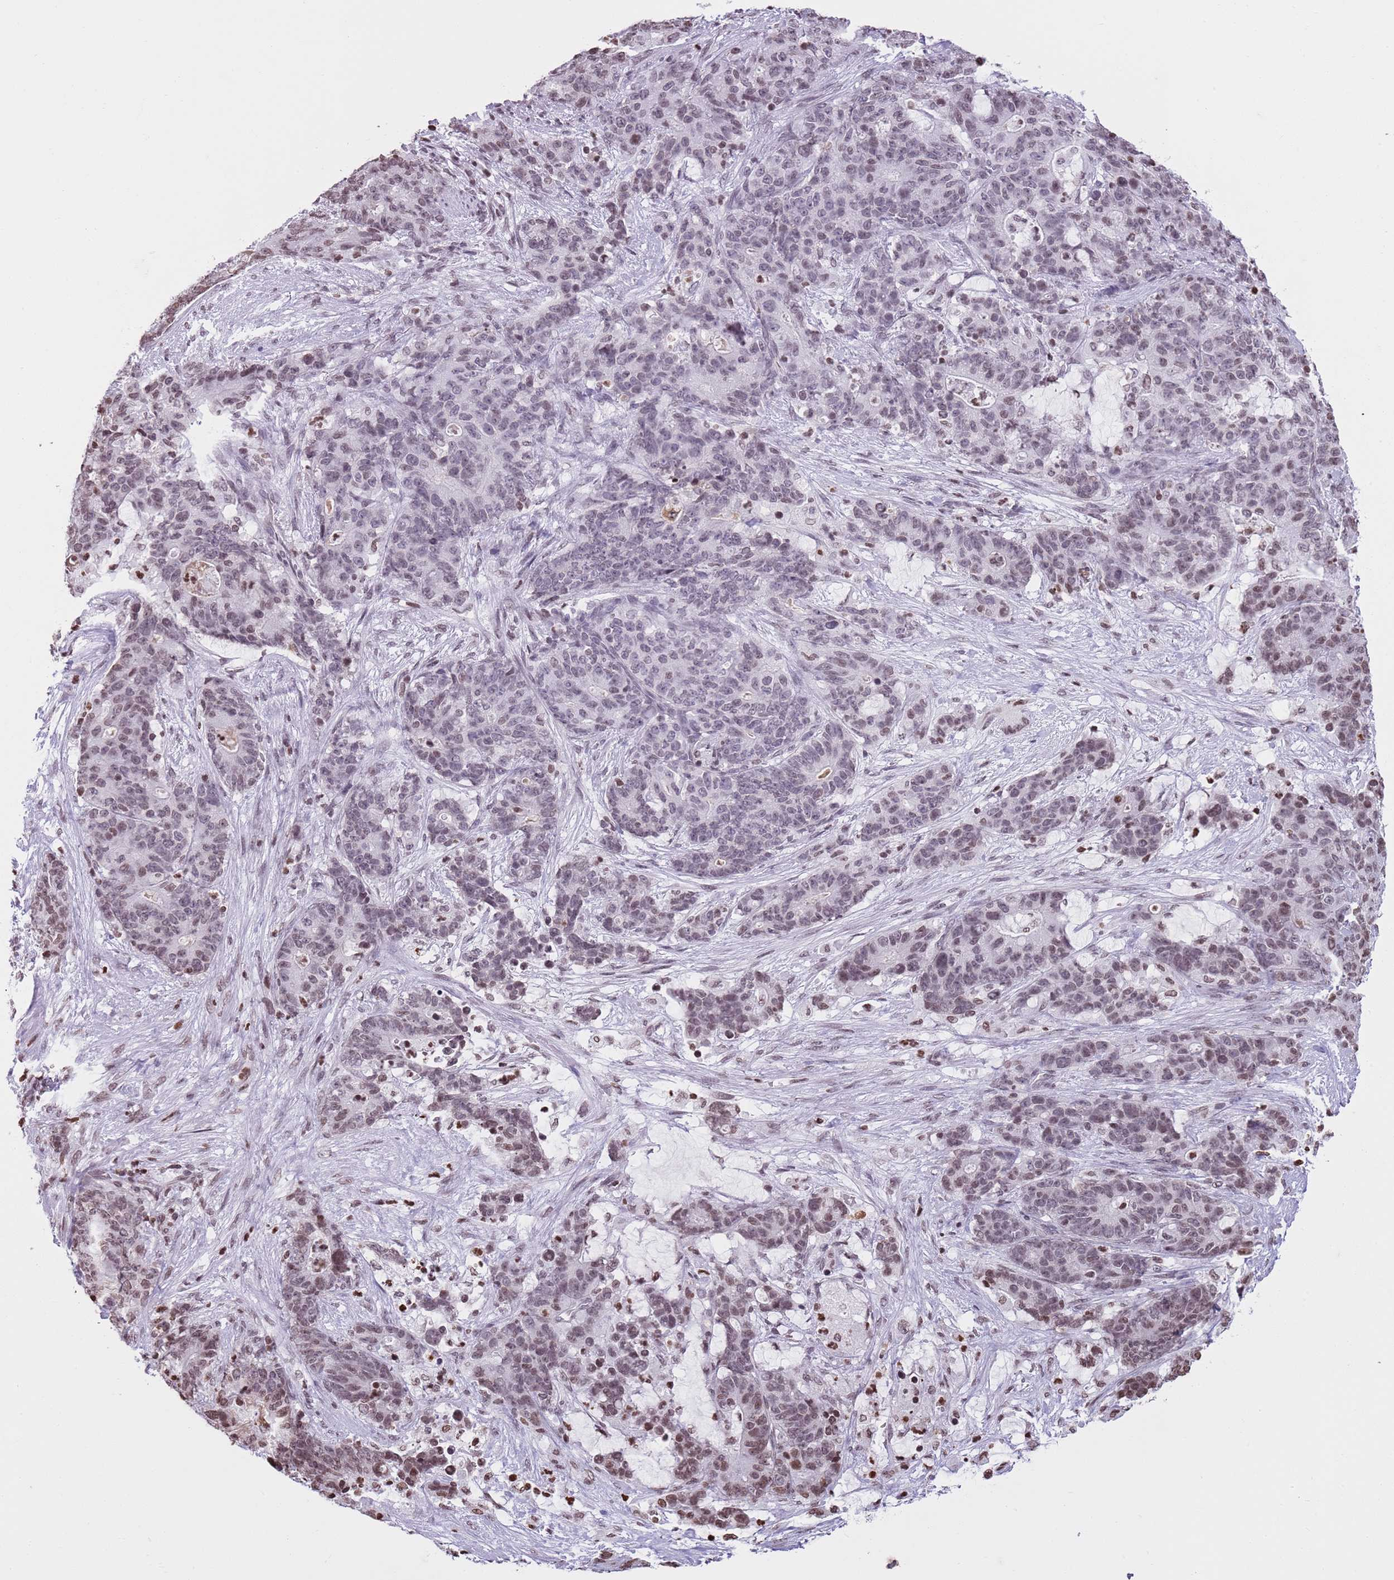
{"staining": {"intensity": "moderate", "quantity": "<25%", "location": "nuclear"}, "tissue": "stomach cancer", "cell_type": "Tumor cells", "image_type": "cancer", "snomed": [{"axis": "morphology", "description": "Adenocarcinoma, NOS"}, {"axis": "topography", "description": "Stomach"}], "caption": "The histopathology image exhibits immunohistochemical staining of adenocarcinoma (stomach). There is moderate nuclear positivity is seen in approximately <25% of tumor cells.", "gene": "KPNA3", "patient": {"sex": "female", "age": 76}}